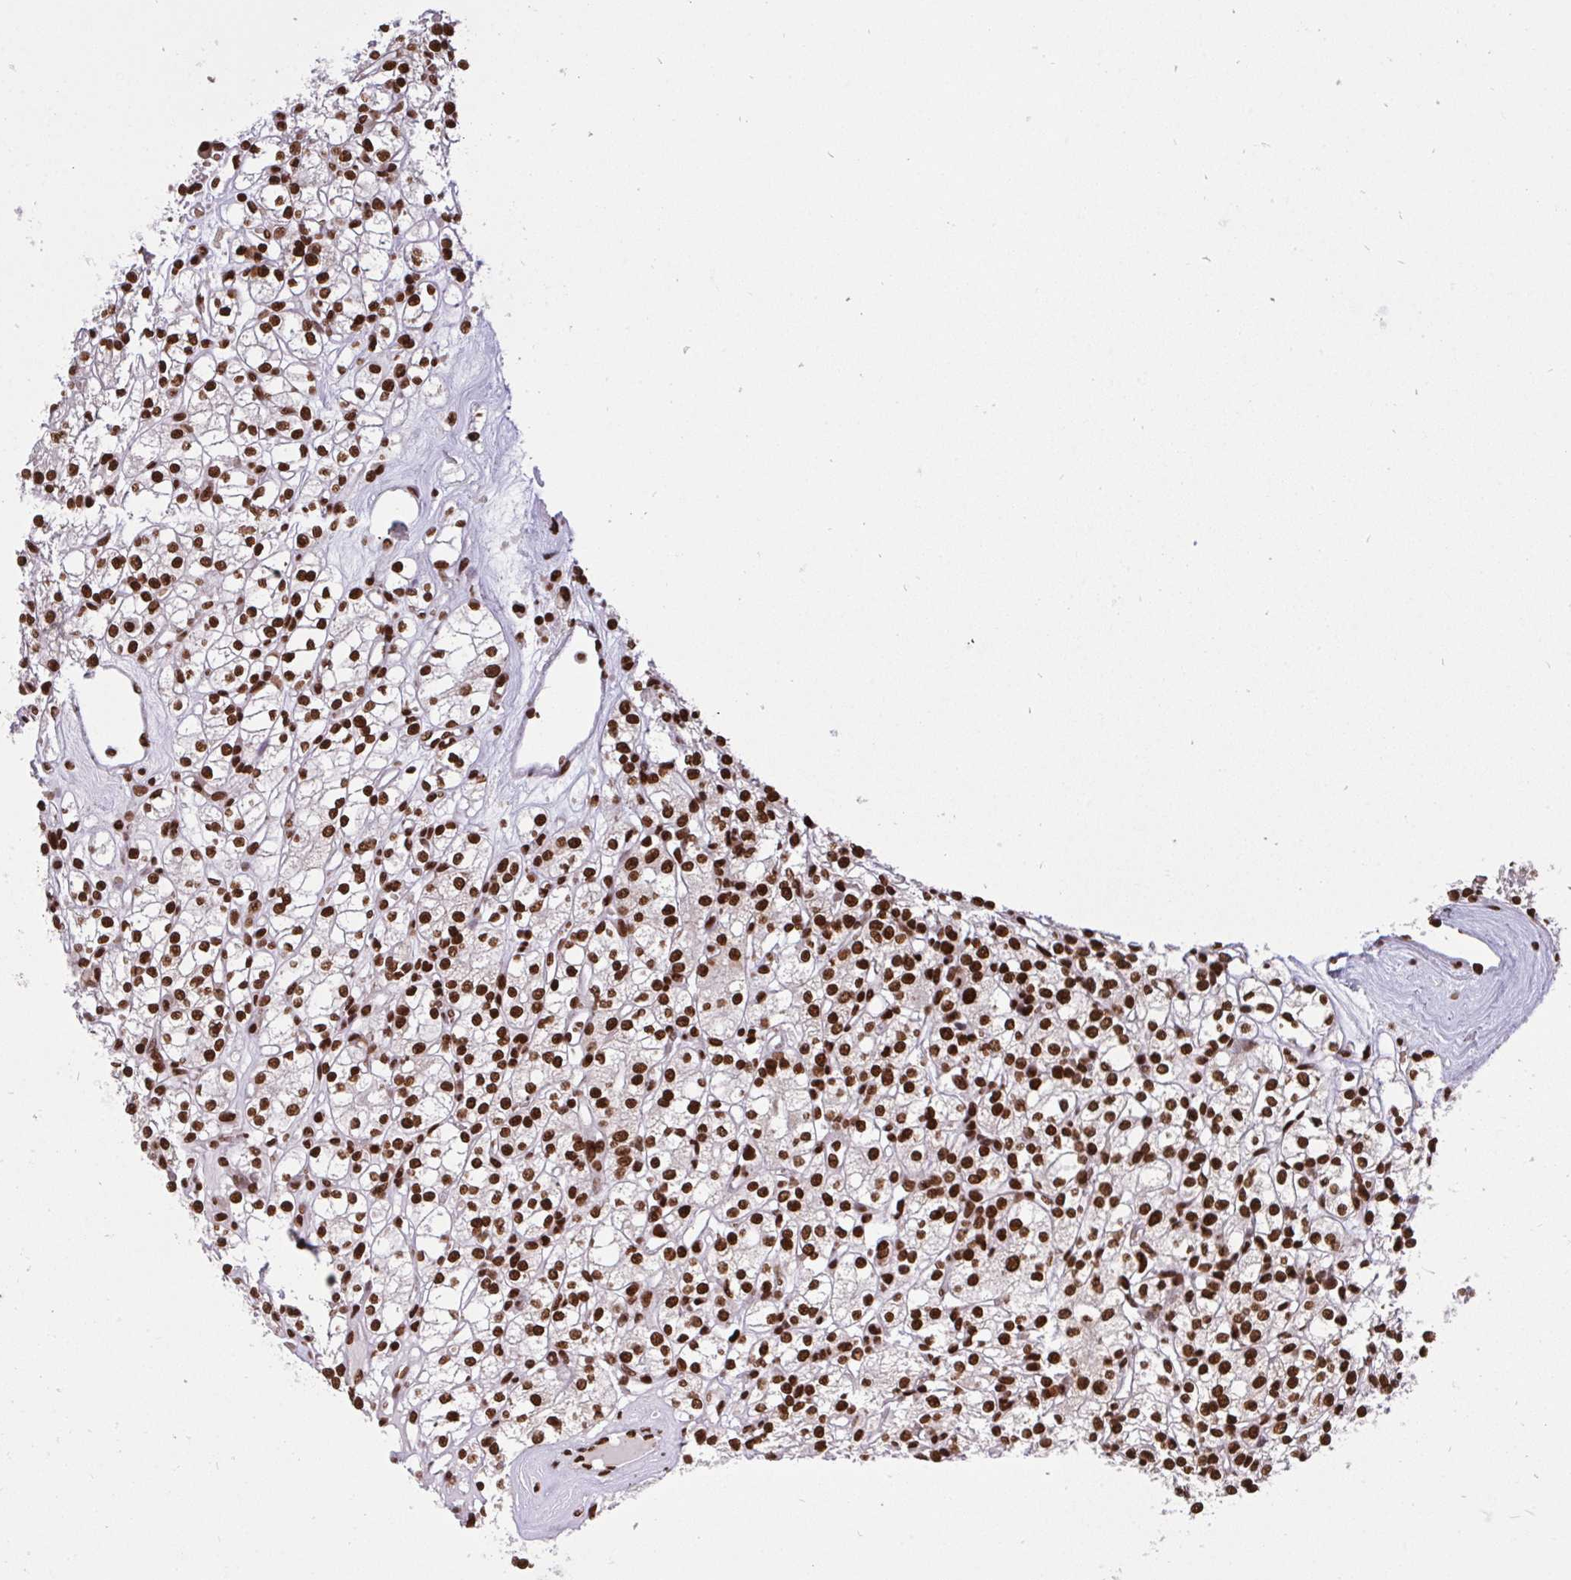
{"staining": {"intensity": "strong", "quantity": ">75%", "location": "nuclear"}, "tissue": "renal cancer", "cell_type": "Tumor cells", "image_type": "cancer", "snomed": [{"axis": "morphology", "description": "Adenocarcinoma, NOS"}, {"axis": "topography", "description": "Kidney"}], "caption": "Approximately >75% of tumor cells in human renal adenocarcinoma reveal strong nuclear protein expression as visualized by brown immunohistochemical staining.", "gene": "HNRNPL", "patient": {"sex": "male", "age": 77}}